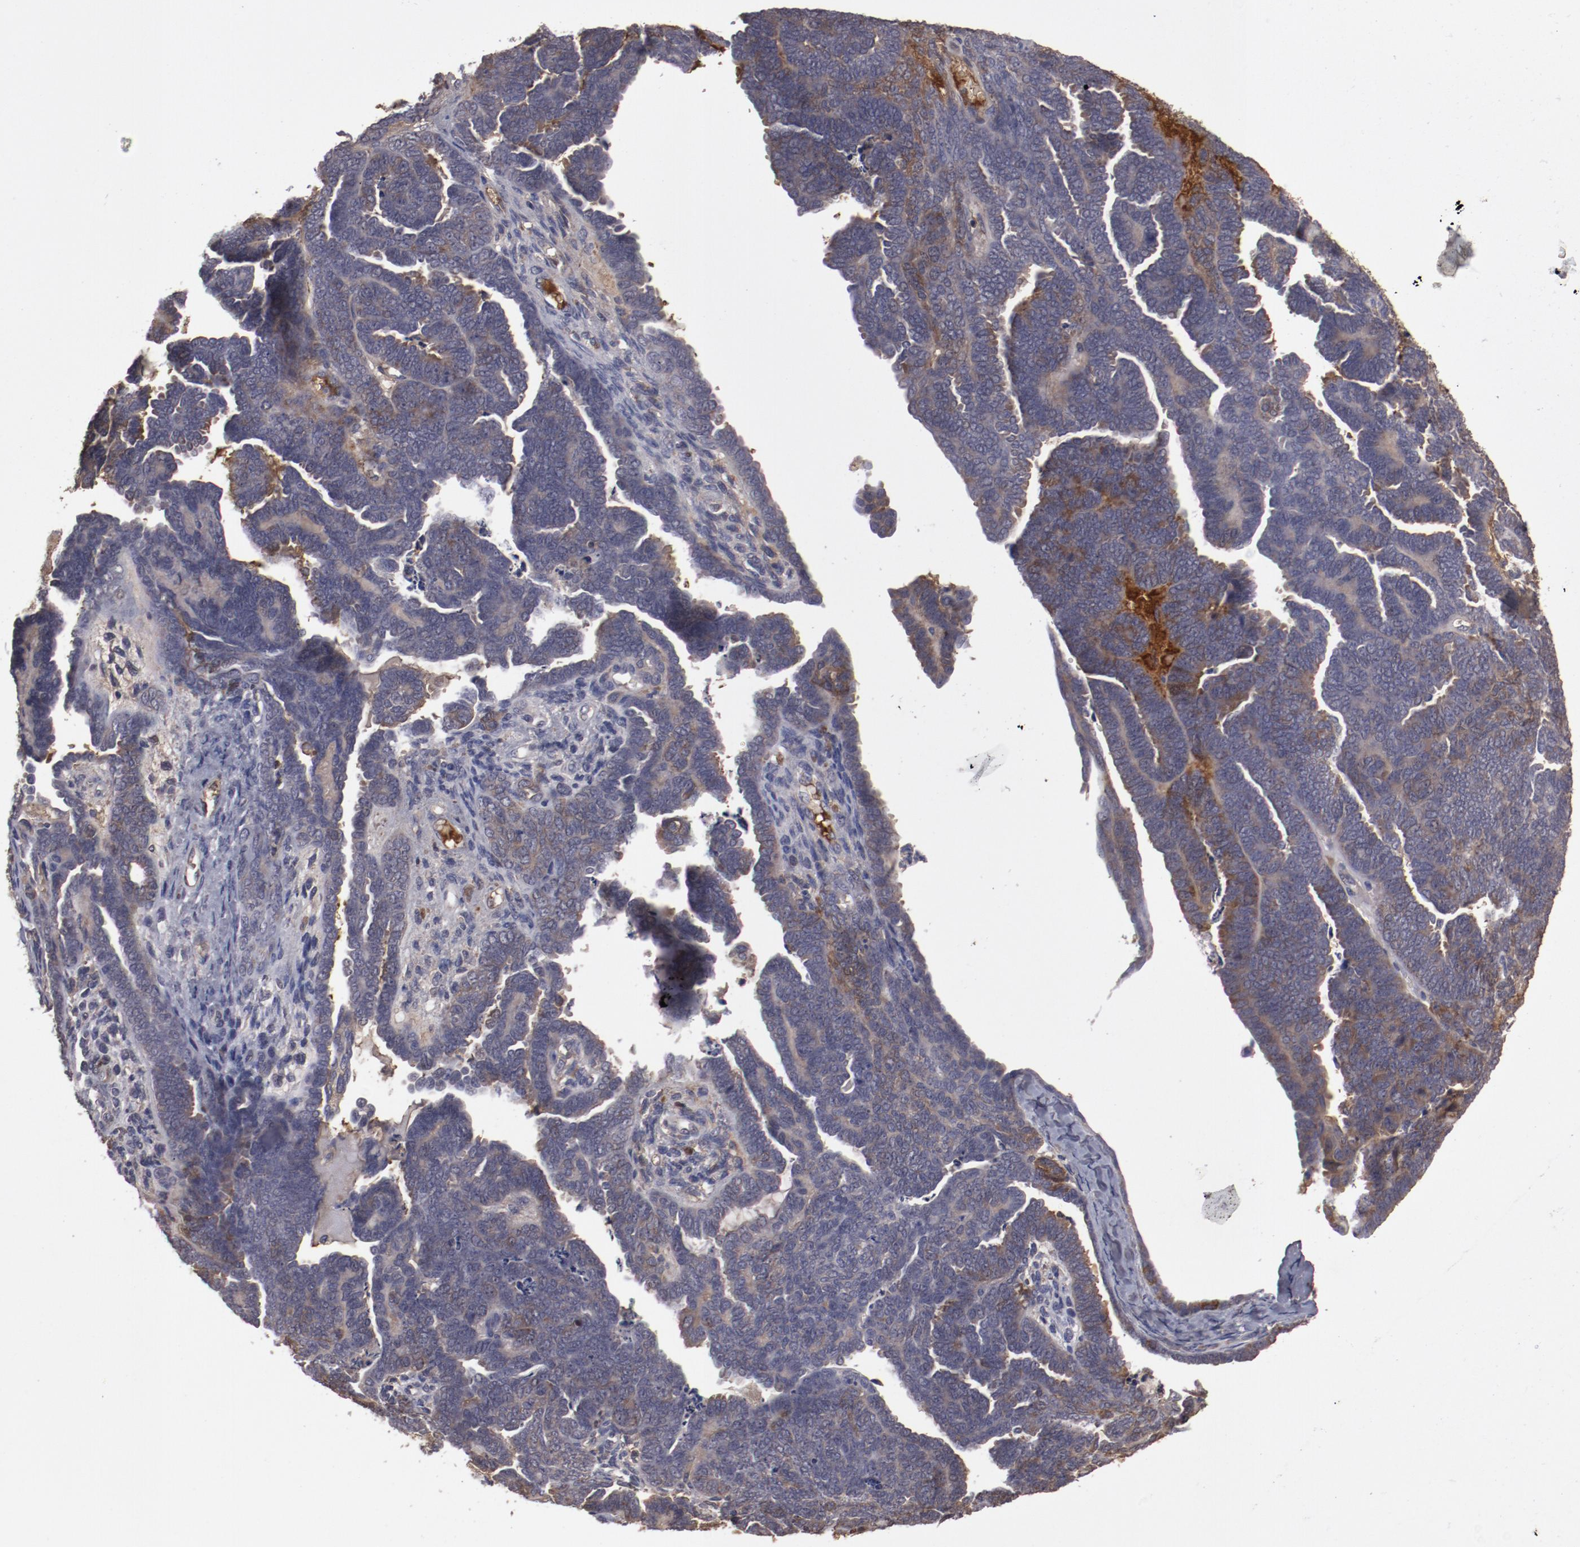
{"staining": {"intensity": "weak", "quantity": "<25%", "location": "cytoplasmic/membranous"}, "tissue": "endometrial cancer", "cell_type": "Tumor cells", "image_type": "cancer", "snomed": [{"axis": "morphology", "description": "Neoplasm, malignant, NOS"}, {"axis": "topography", "description": "Endometrium"}], "caption": "Neoplasm (malignant) (endometrial) was stained to show a protein in brown. There is no significant staining in tumor cells.", "gene": "CP", "patient": {"sex": "female", "age": 74}}